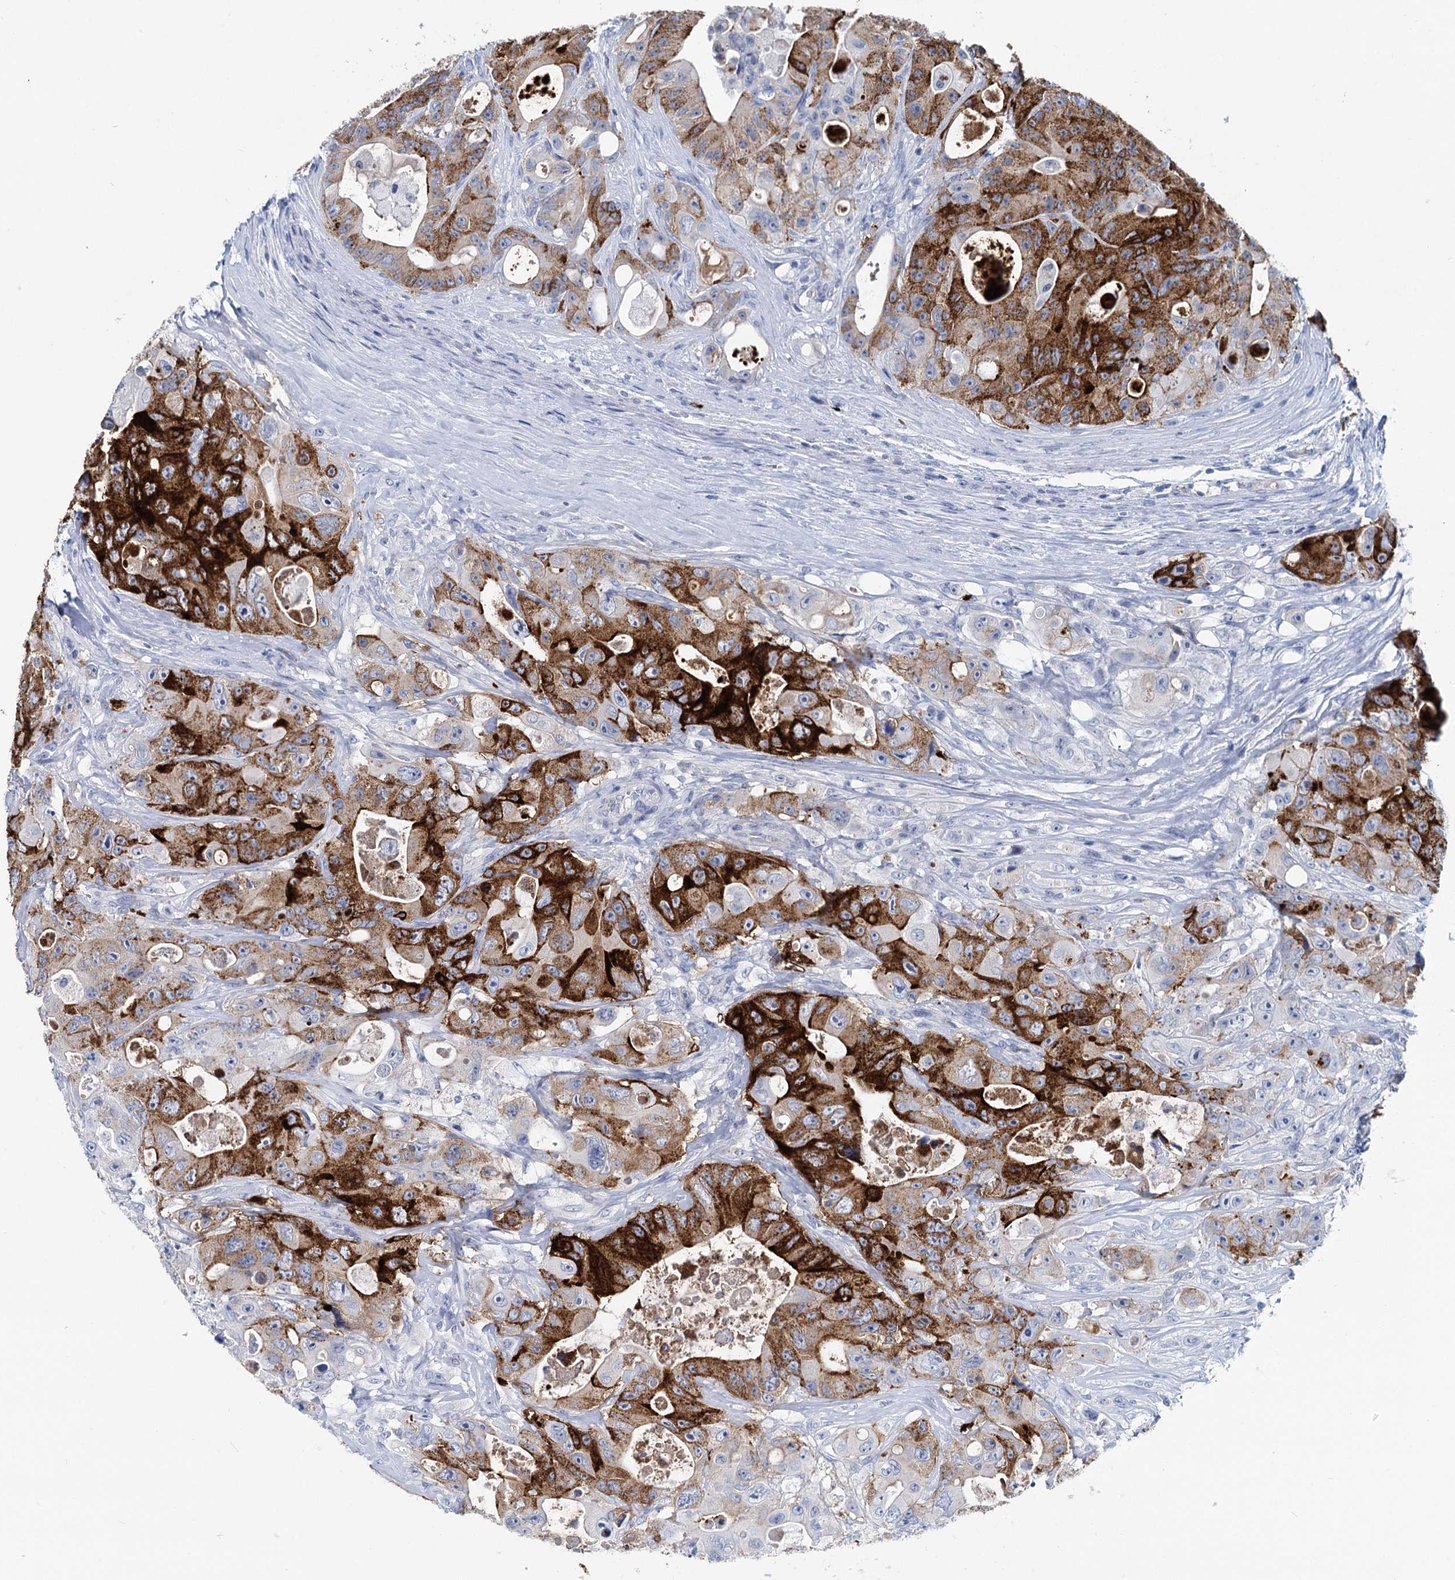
{"staining": {"intensity": "strong", "quantity": "25%-75%", "location": "cytoplasmic/membranous"}, "tissue": "colorectal cancer", "cell_type": "Tumor cells", "image_type": "cancer", "snomed": [{"axis": "morphology", "description": "Adenocarcinoma, NOS"}, {"axis": "topography", "description": "Colon"}], "caption": "Immunohistochemical staining of human colorectal cancer shows high levels of strong cytoplasmic/membranous protein expression in about 25%-75% of tumor cells.", "gene": "INSC", "patient": {"sex": "female", "age": 46}}